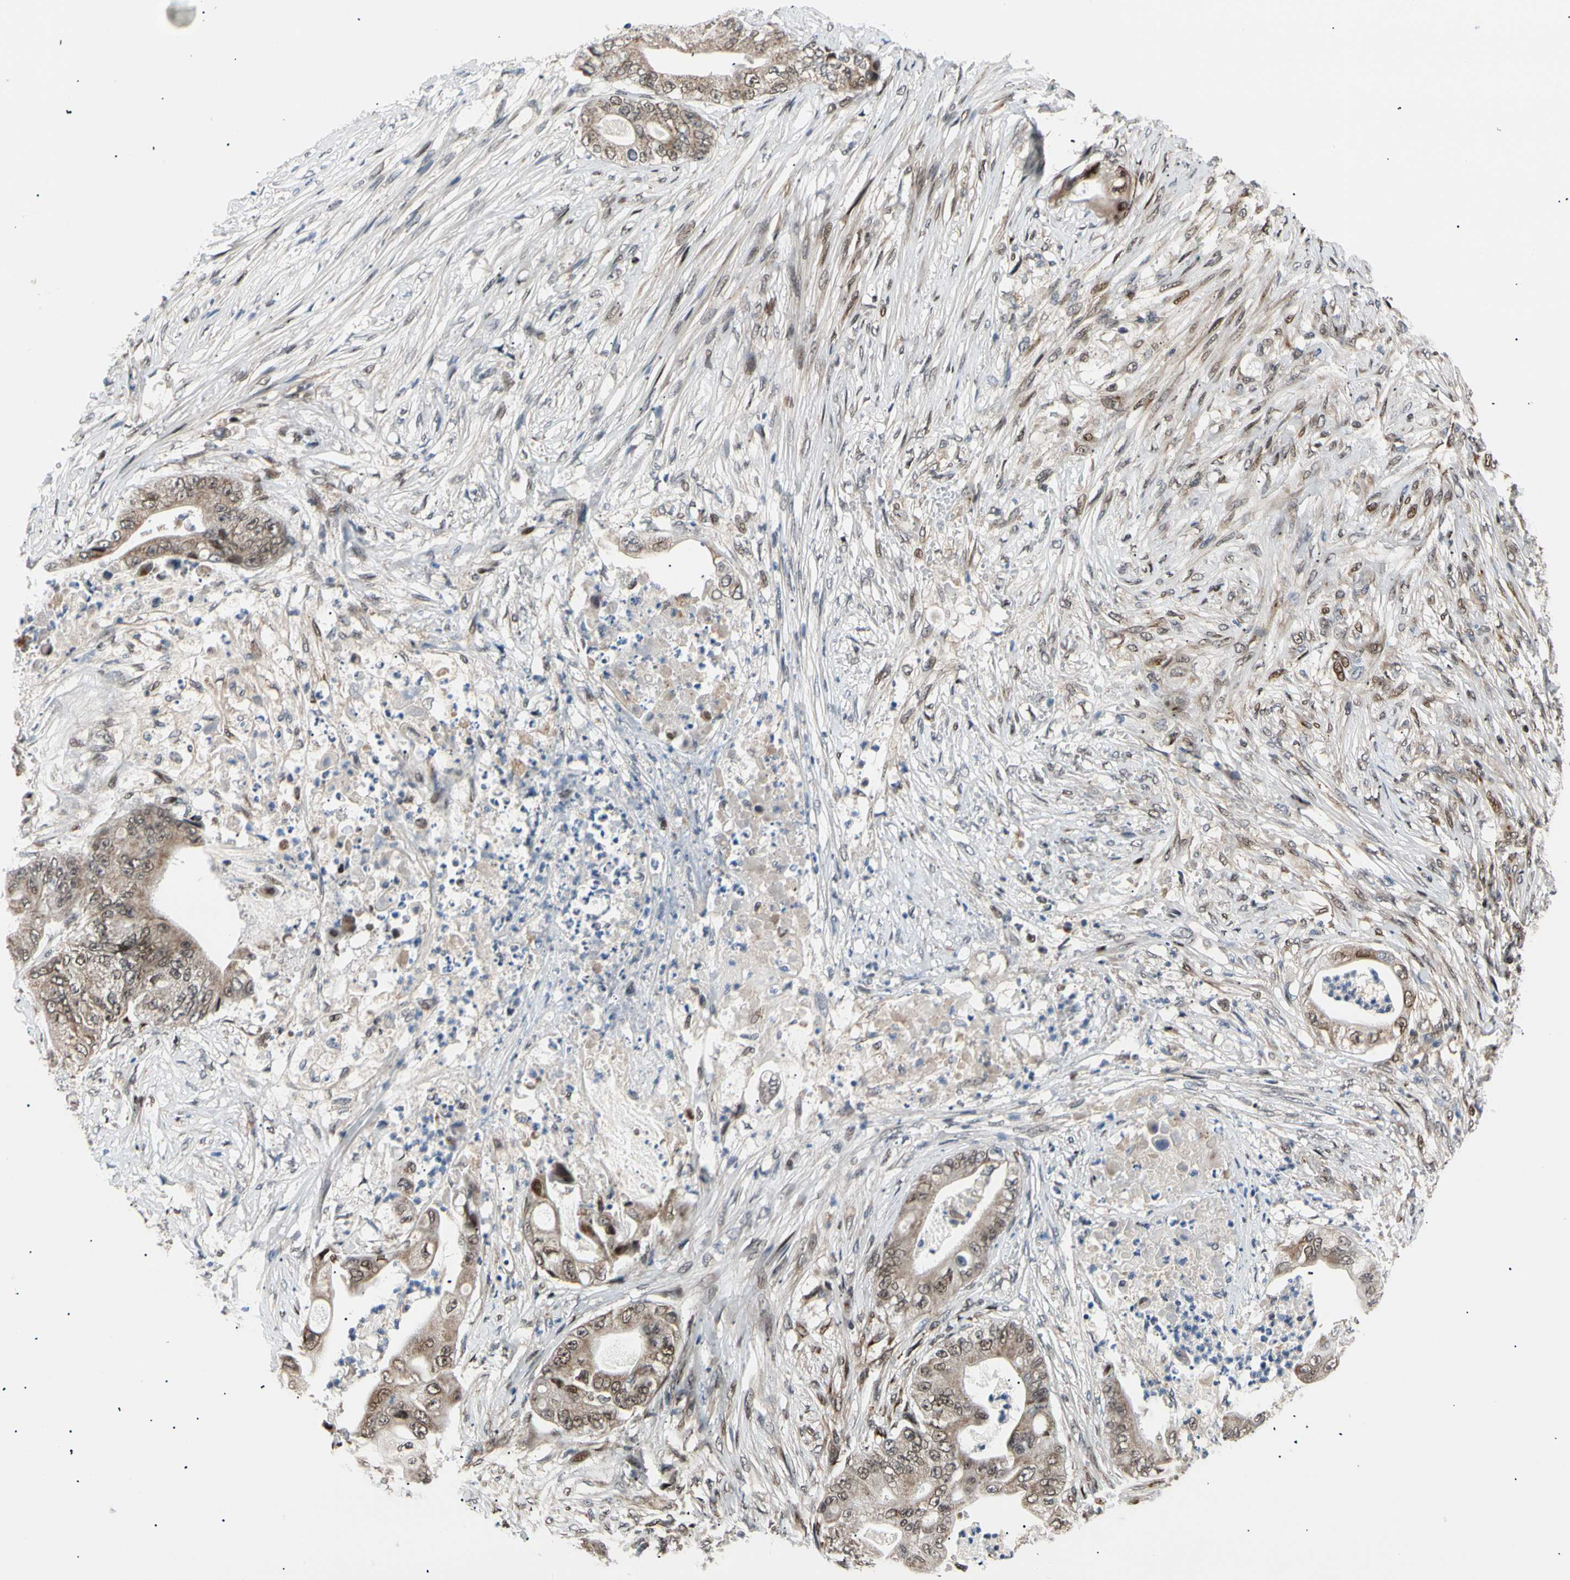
{"staining": {"intensity": "moderate", "quantity": ">75%", "location": "cytoplasmic/membranous"}, "tissue": "stomach cancer", "cell_type": "Tumor cells", "image_type": "cancer", "snomed": [{"axis": "morphology", "description": "Adenocarcinoma, NOS"}, {"axis": "topography", "description": "Stomach"}], "caption": "Stomach cancer was stained to show a protein in brown. There is medium levels of moderate cytoplasmic/membranous expression in about >75% of tumor cells. (DAB IHC, brown staining for protein, blue staining for nuclei).", "gene": "E2F1", "patient": {"sex": "female", "age": 73}}